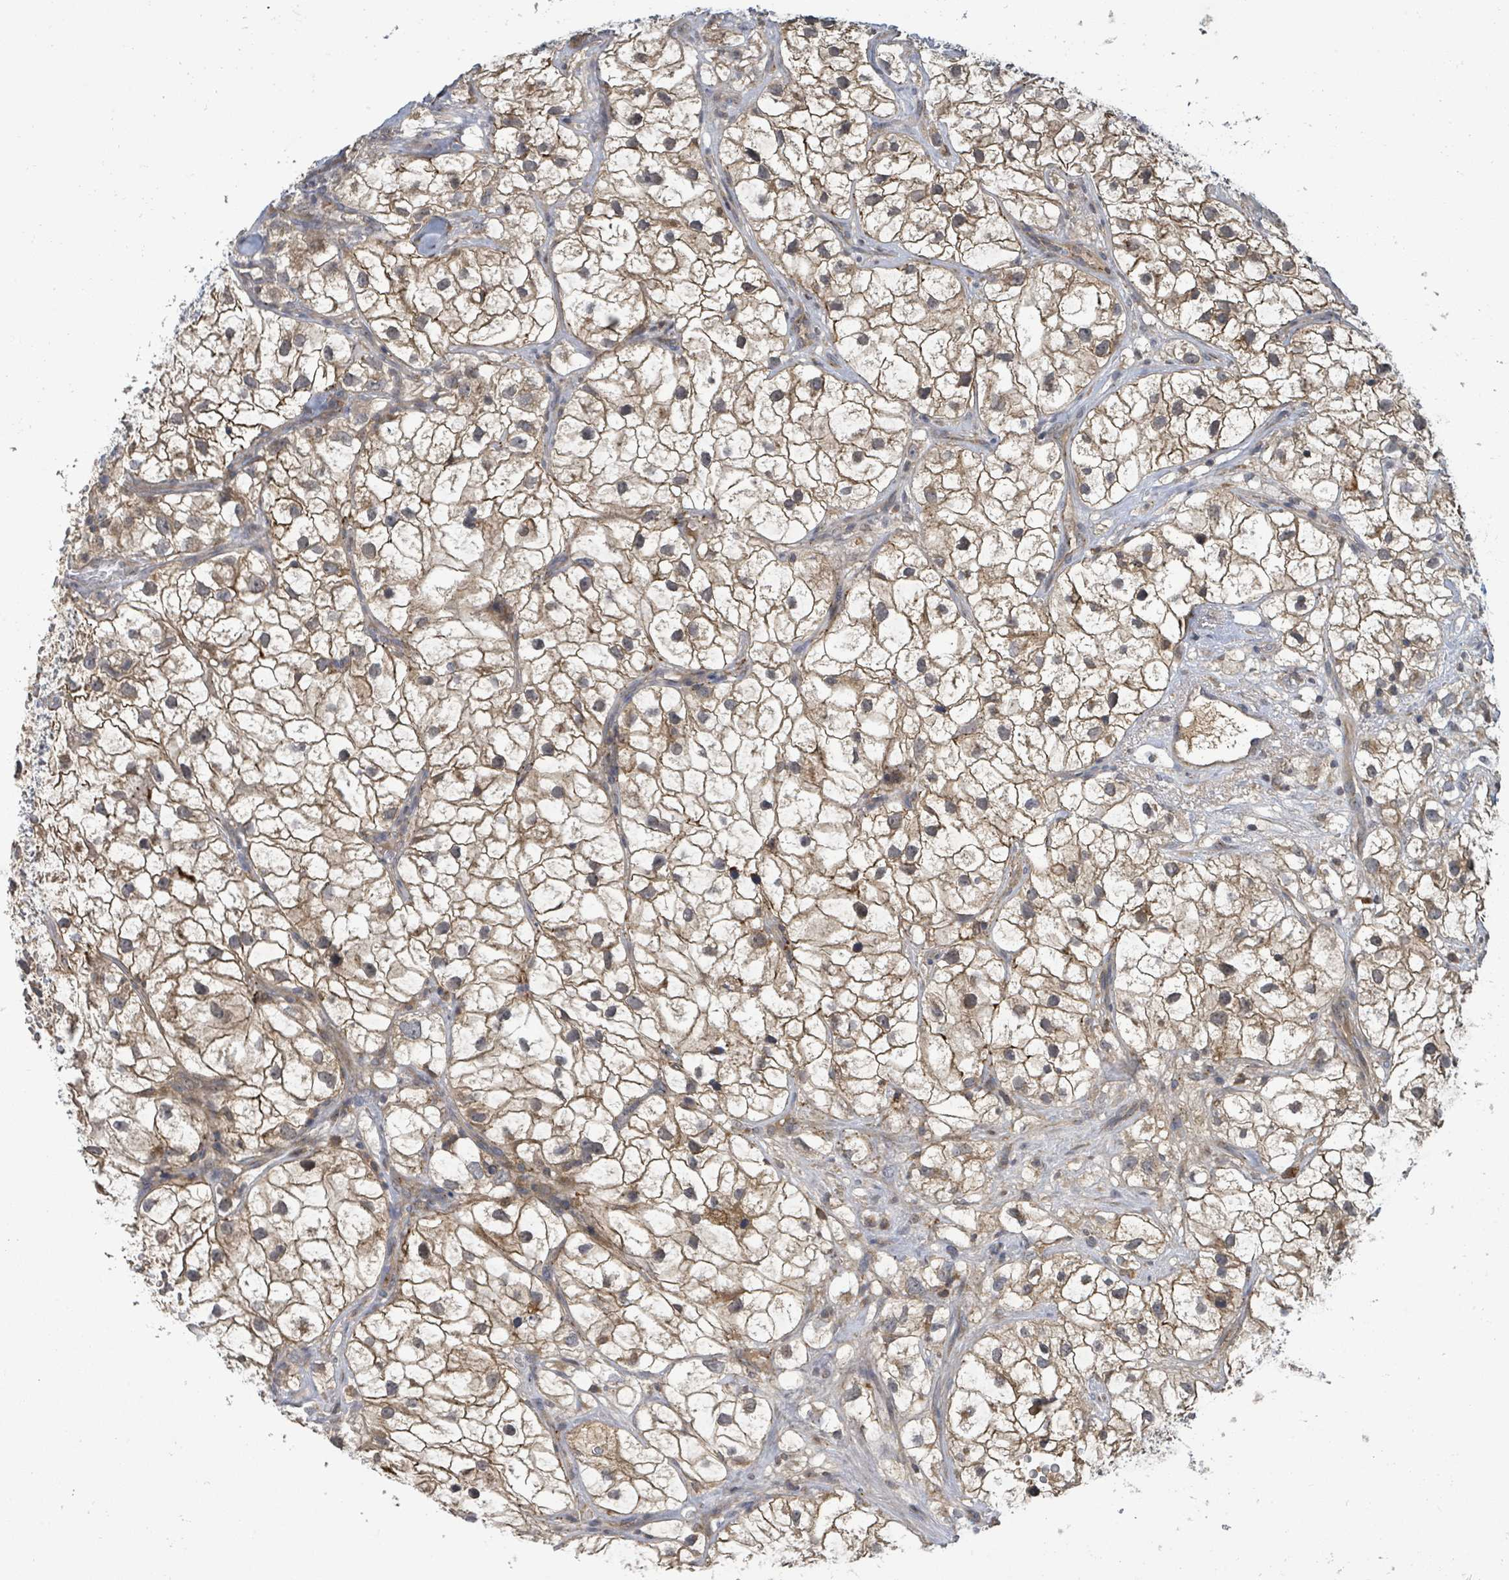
{"staining": {"intensity": "moderate", "quantity": "25%-75%", "location": "cytoplasmic/membranous"}, "tissue": "renal cancer", "cell_type": "Tumor cells", "image_type": "cancer", "snomed": [{"axis": "morphology", "description": "Adenocarcinoma, NOS"}, {"axis": "topography", "description": "Kidney"}], "caption": "Adenocarcinoma (renal) was stained to show a protein in brown. There is medium levels of moderate cytoplasmic/membranous expression in approximately 25%-75% of tumor cells. Nuclei are stained in blue.", "gene": "CCDC121", "patient": {"sex": "male", "age": 59}}